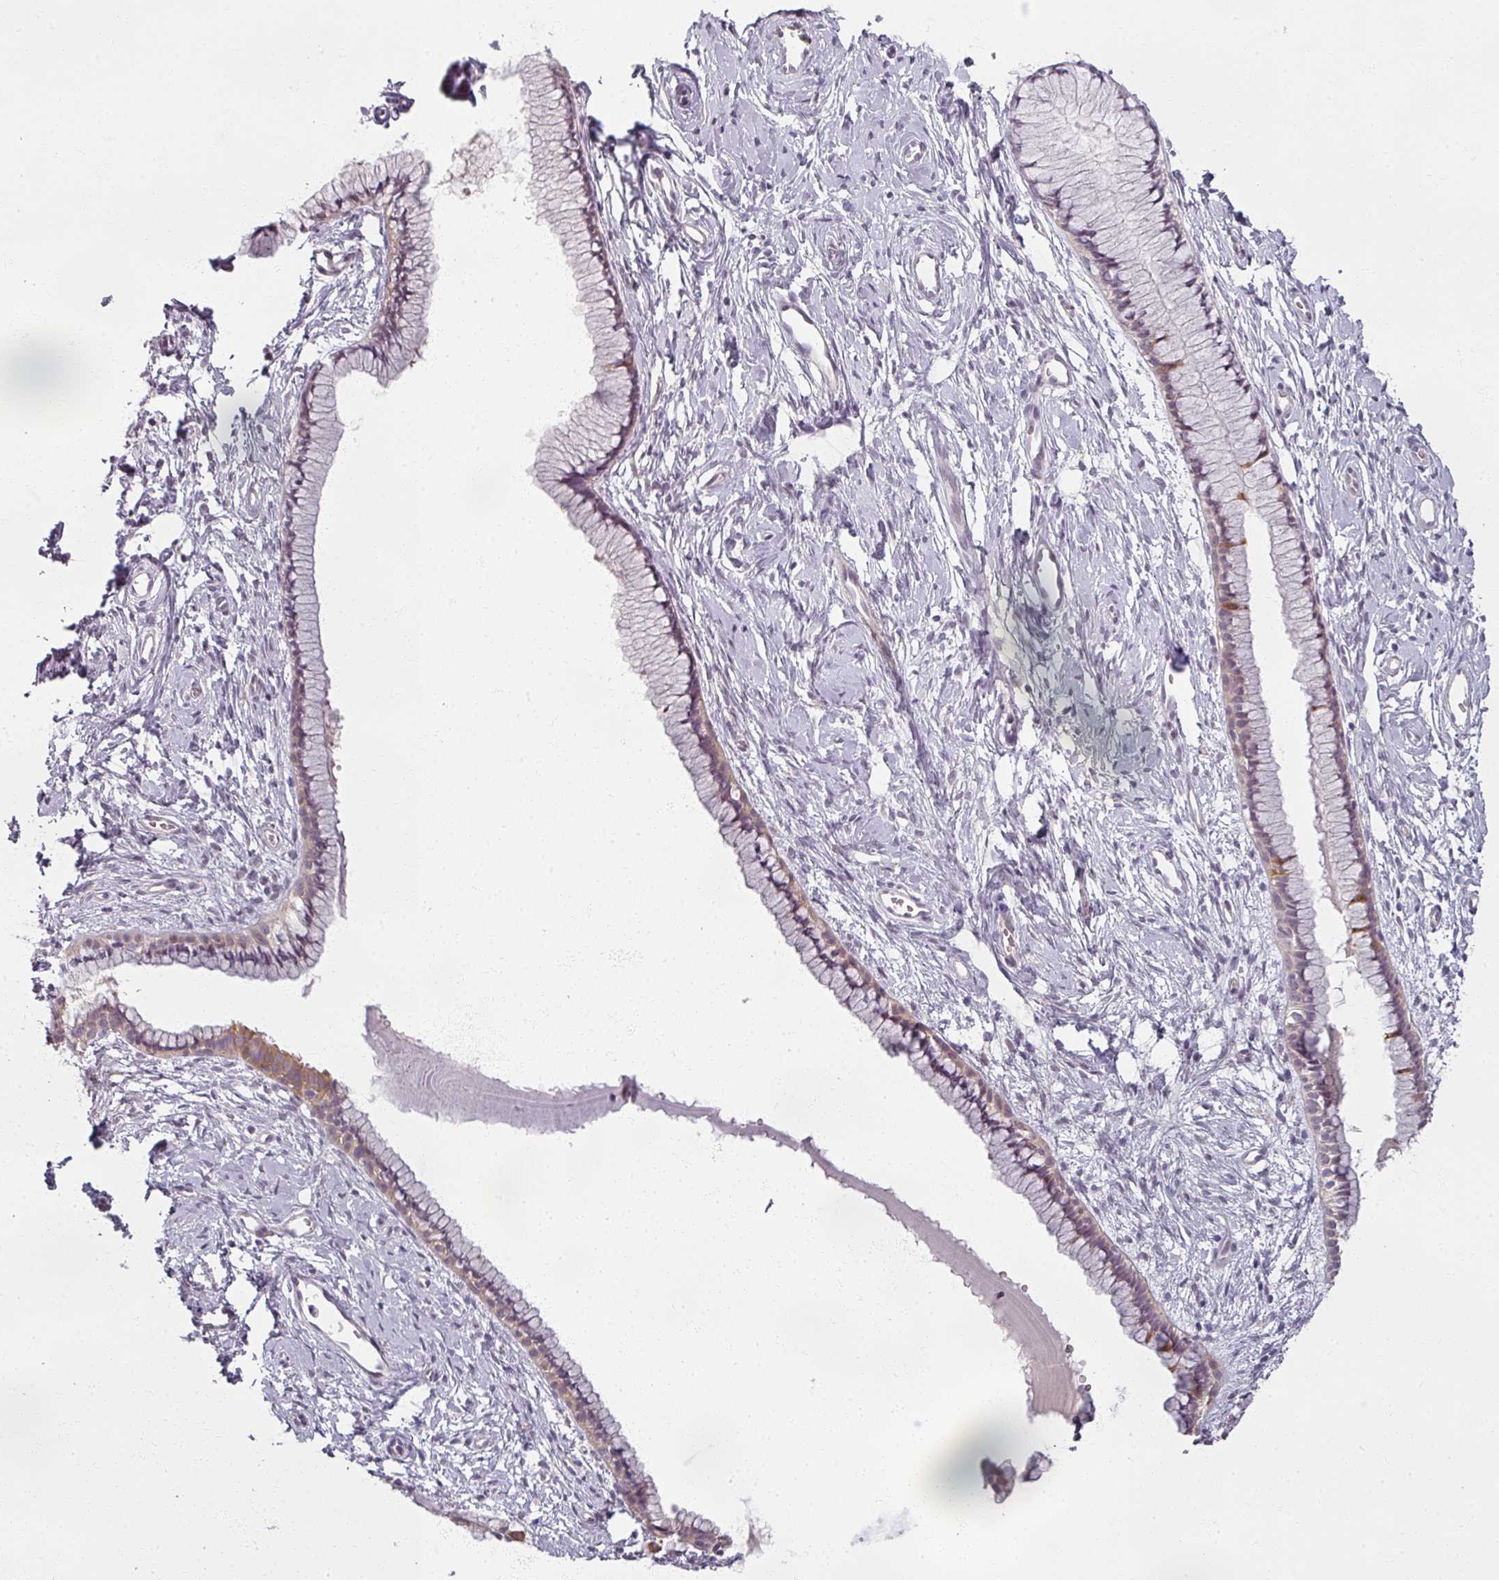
{"staining": {"intensity": "moderate", "quantity": ">75%", "location": "cytoplasmic/membranous"}, "tissue": "cervix", "cell_type": "Glandular cells", "image_type": "normal", "snomed": [{"axis": "morphology", "description": "Normal tissue, NOS"}, {"axis": "topography", "description": "Cervix"}], "caption": "This photomicrograph reveals immunohistochemistry staining of benign cervix, with medium moderate cytoplasmic/membranous expression in about >75% of glandular cells.", "gene": "MYMK", "patient": {"sex": "female", "age": 40}}